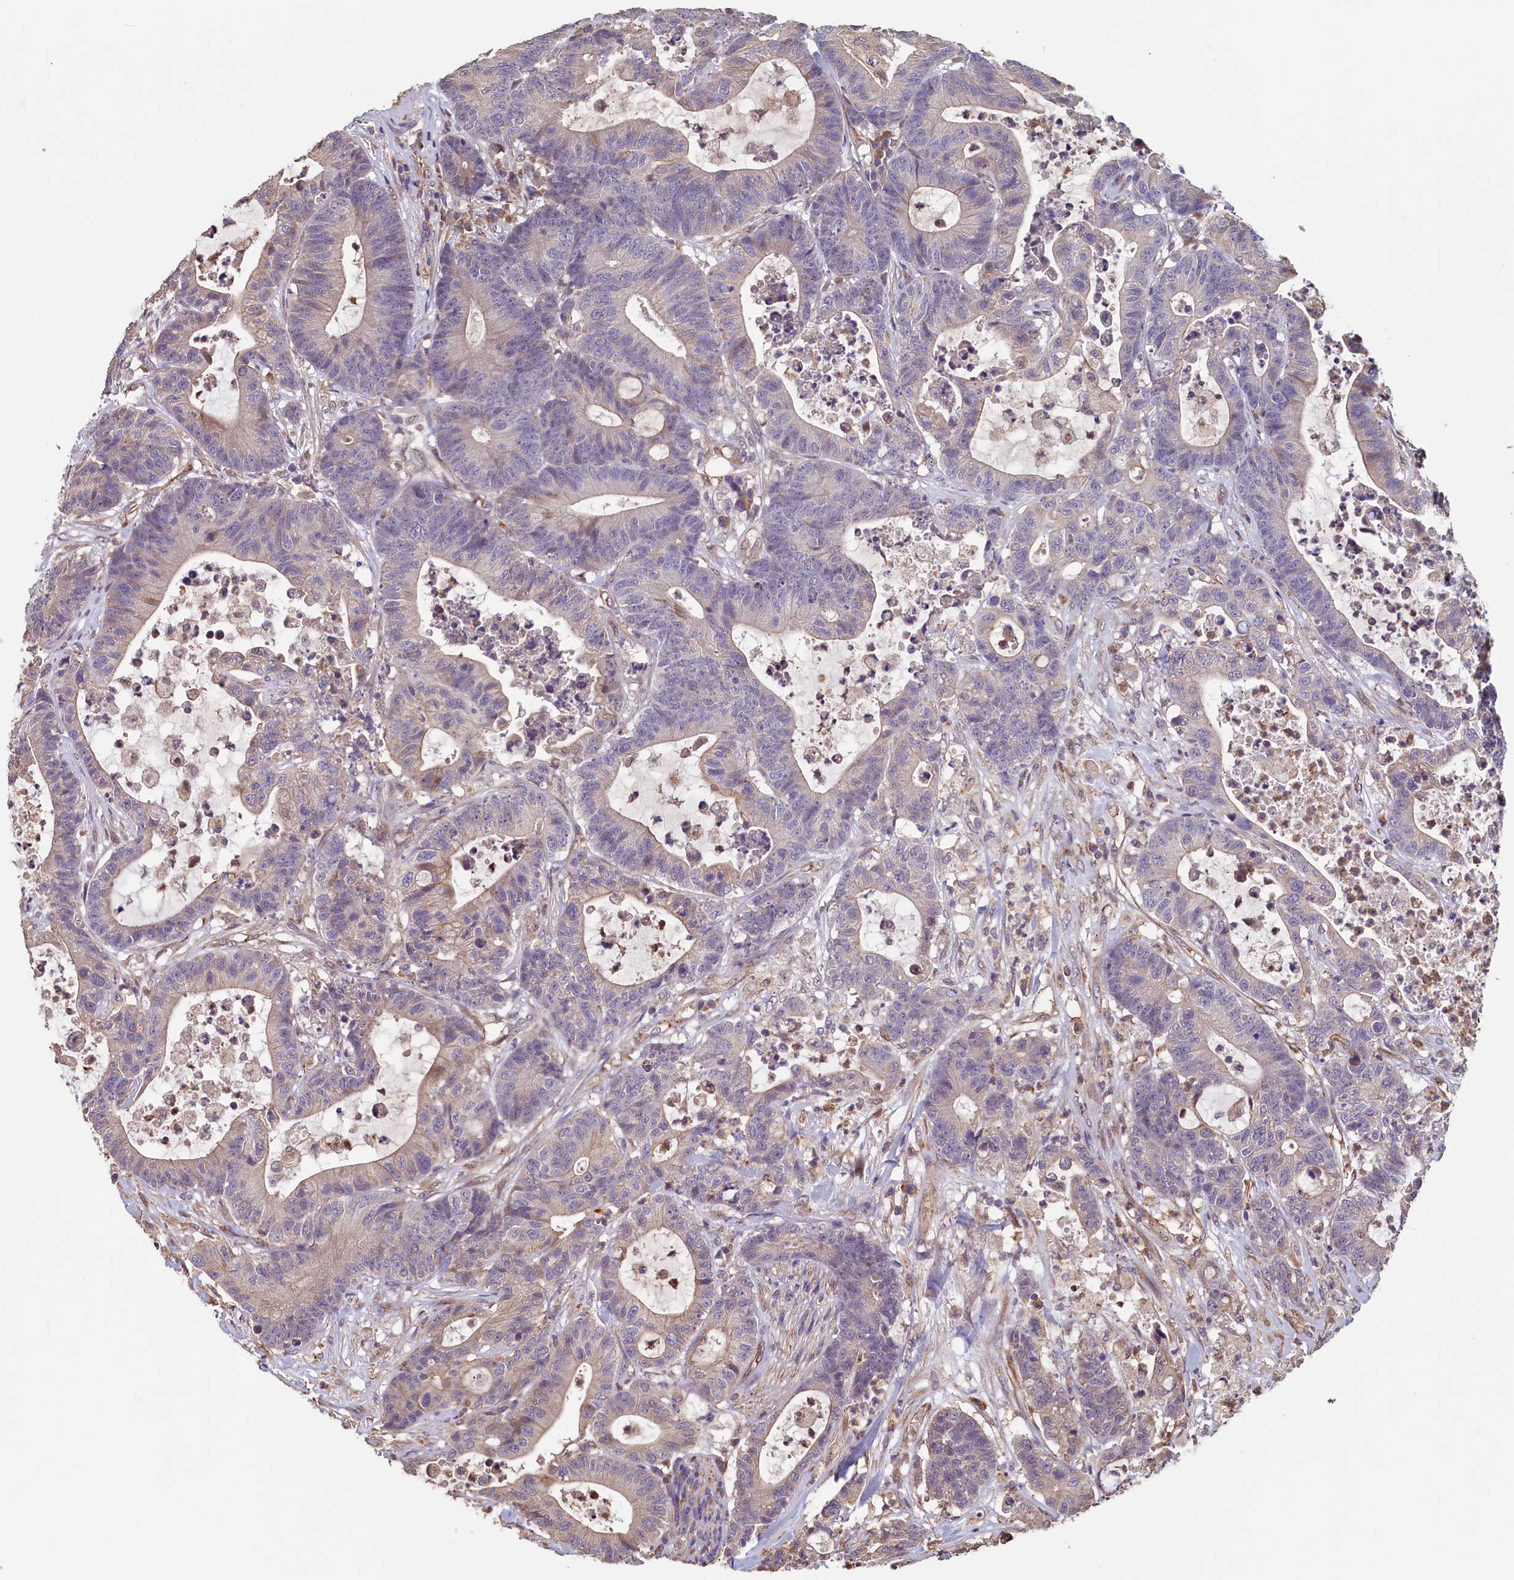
{"staining": {"intensity": "weak", "quantity": "<25%", "location": "cytoplasmic/membranous"}, "tissue": "colorectal cancer", "cell_type": "Tumor cells", "image_type": "cancer", "snomed": [{"axis": "morphology", "description": "Adenocarcinoma, NOS"}, {"axis": "topography", "description": "Colon"}], "caption": "An image of colorectal cancer stained for a protein shows no brown staining in tumor cells.", "gene": "ACSBG1", "patient": {"sex": "female", "age": 84}}